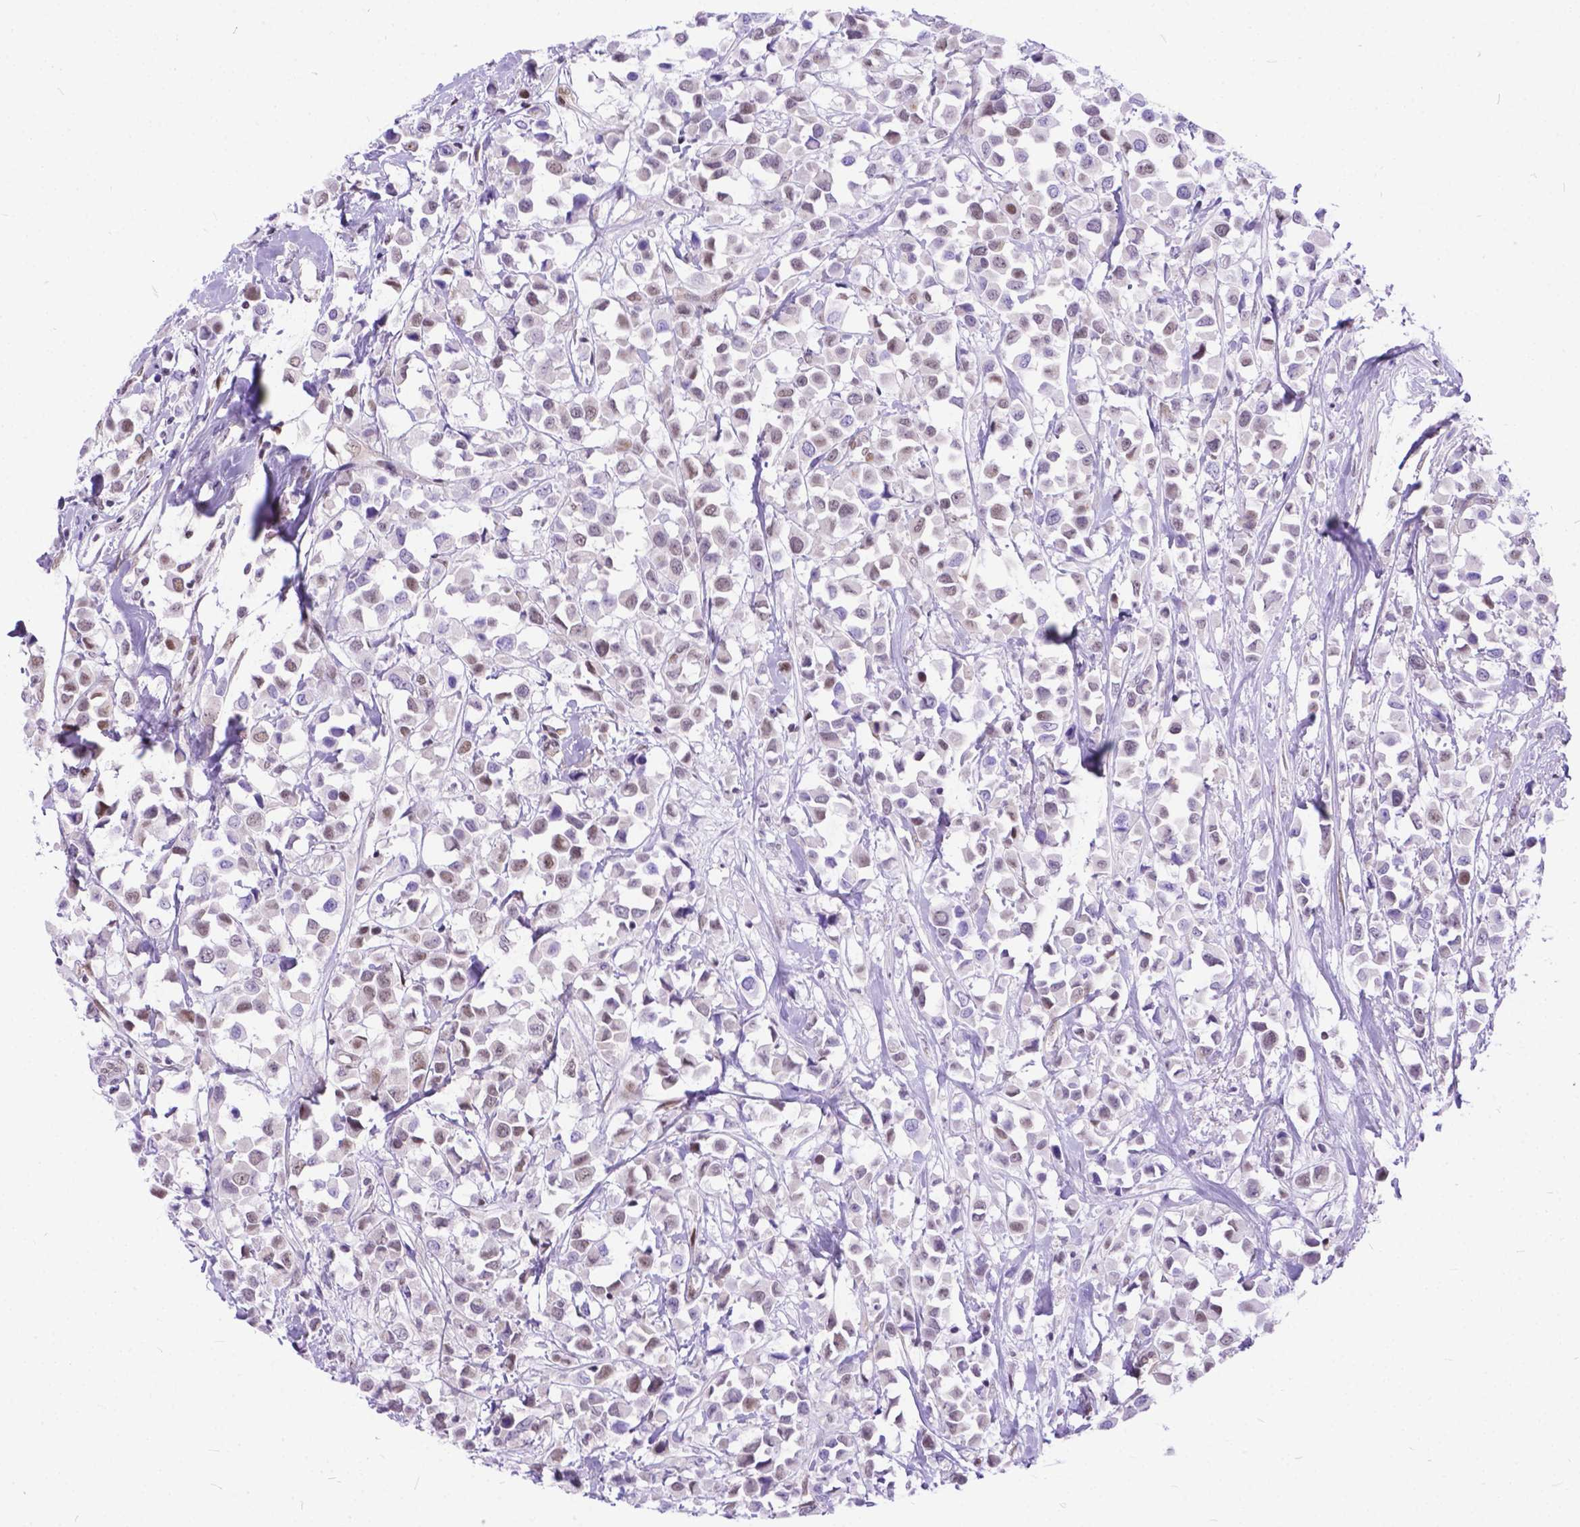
{"staining": {"intensity": "weak", "quantity": "25%-75%", "location": "nuclear"}, "tissue": "breast cancer", "cell_type": "Tumor cells", "image_type": "cancer", "snomed": [{"axis": "morphology", "description": "Duct carcinoma"}, {"axis": "topography", "description": "Breast"}], "caption": "About 25%-75% of tumor cells in breast cancer demonstrate weak nuclear protein expression as visualized by brown immunohistochemical staining.", "gene": "FAM124B", "patient": {"sex": "female", "age": 61}}